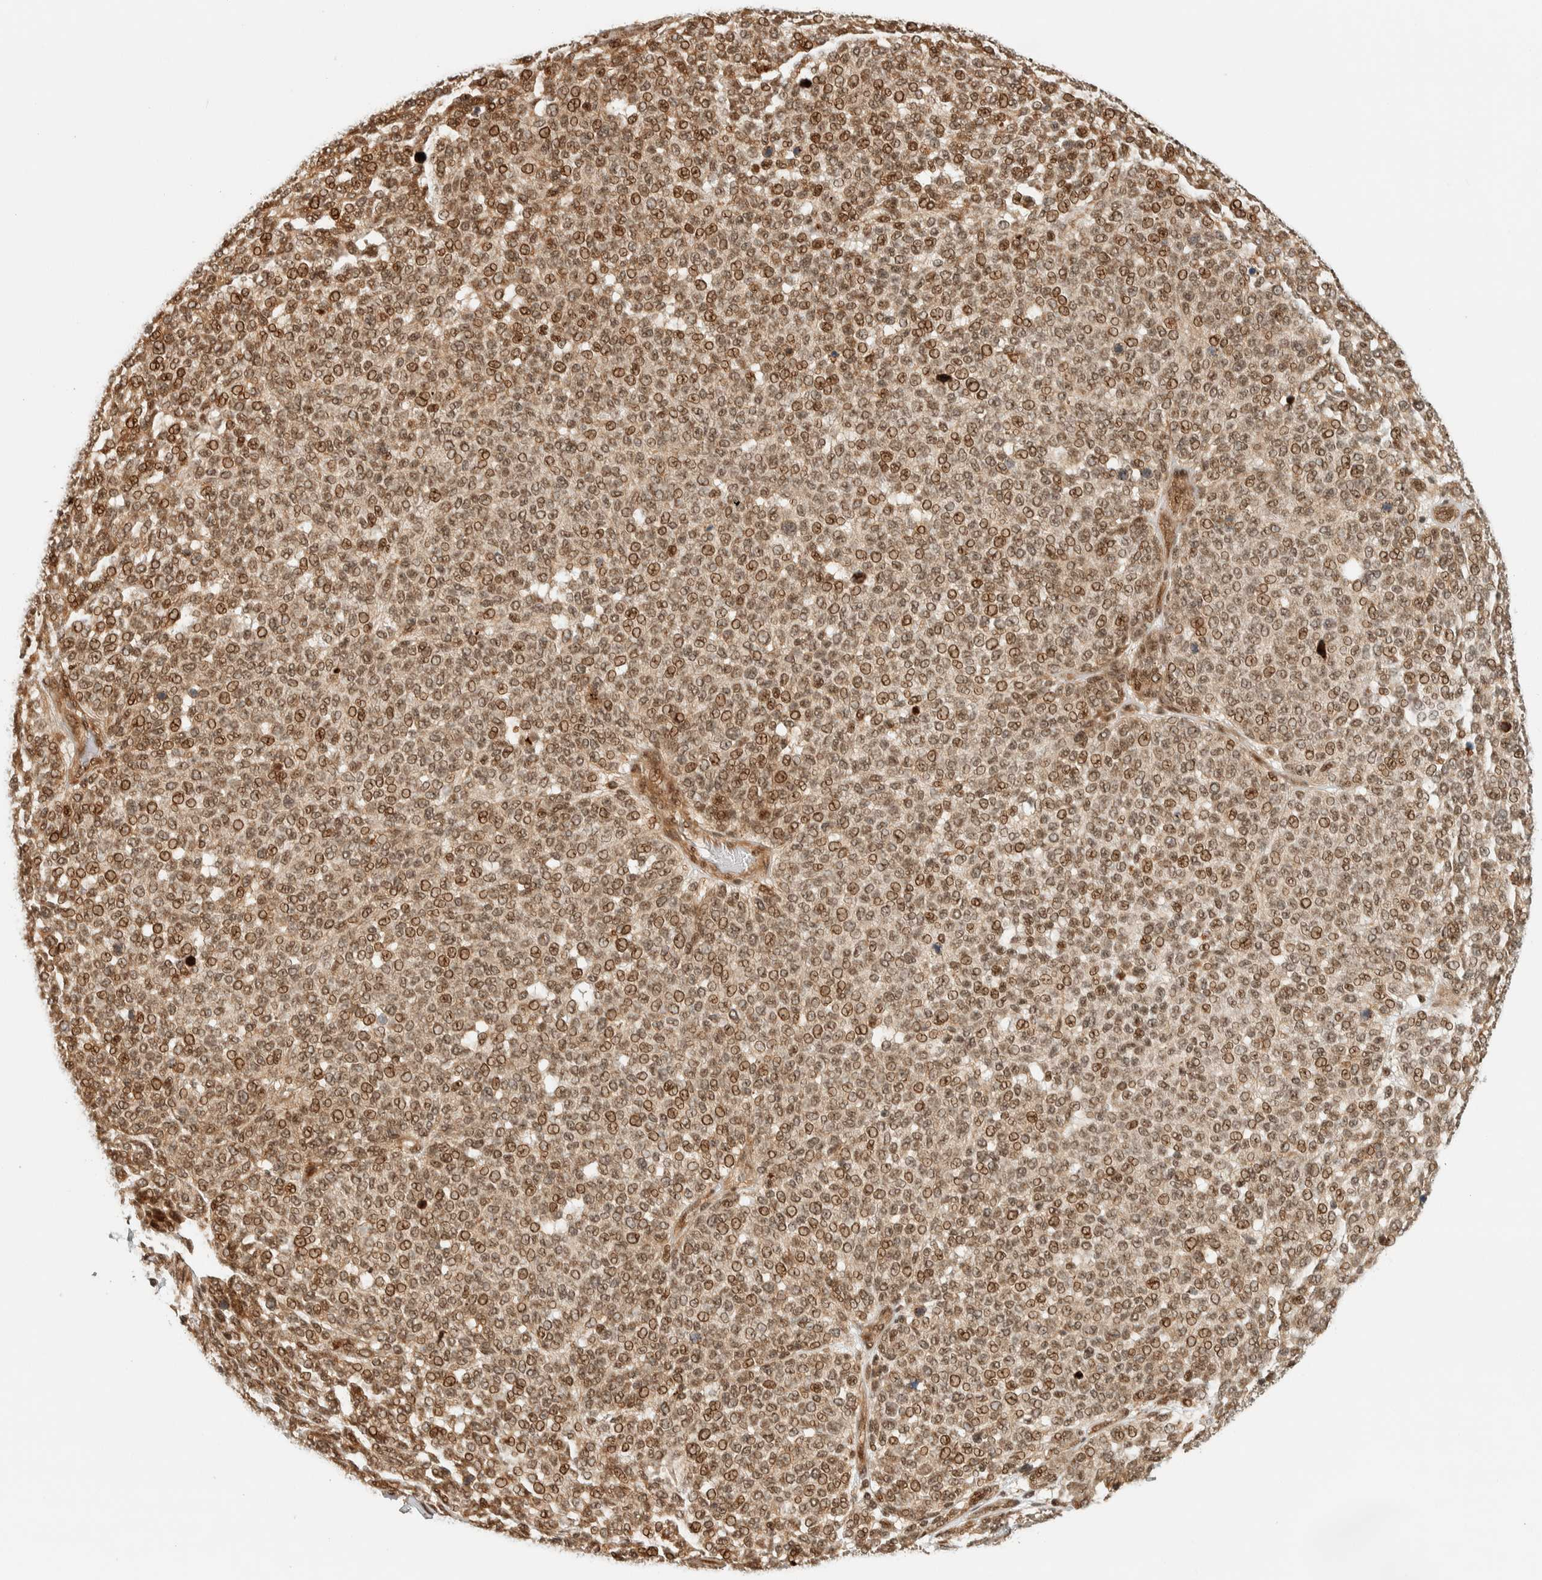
{"staining": {"intensity": "moderate", "quantity": ">75%", "location": "nuclear"}, "tissue": "melanoma", "cell_type": "Tumor cells", "image_type": "cancer", "snomed": [{"axis": "morphology", "description": "Malignant melanoma, NOS"}, {"axis": "topography", "description": "Skin"}], "caption": "Moderate nuclear positivity for a protein is present in about >75% of tumor cells of melanoma using IHC.", "gene": "SIK1", "patient": {"sex": "male", "age": 59}}